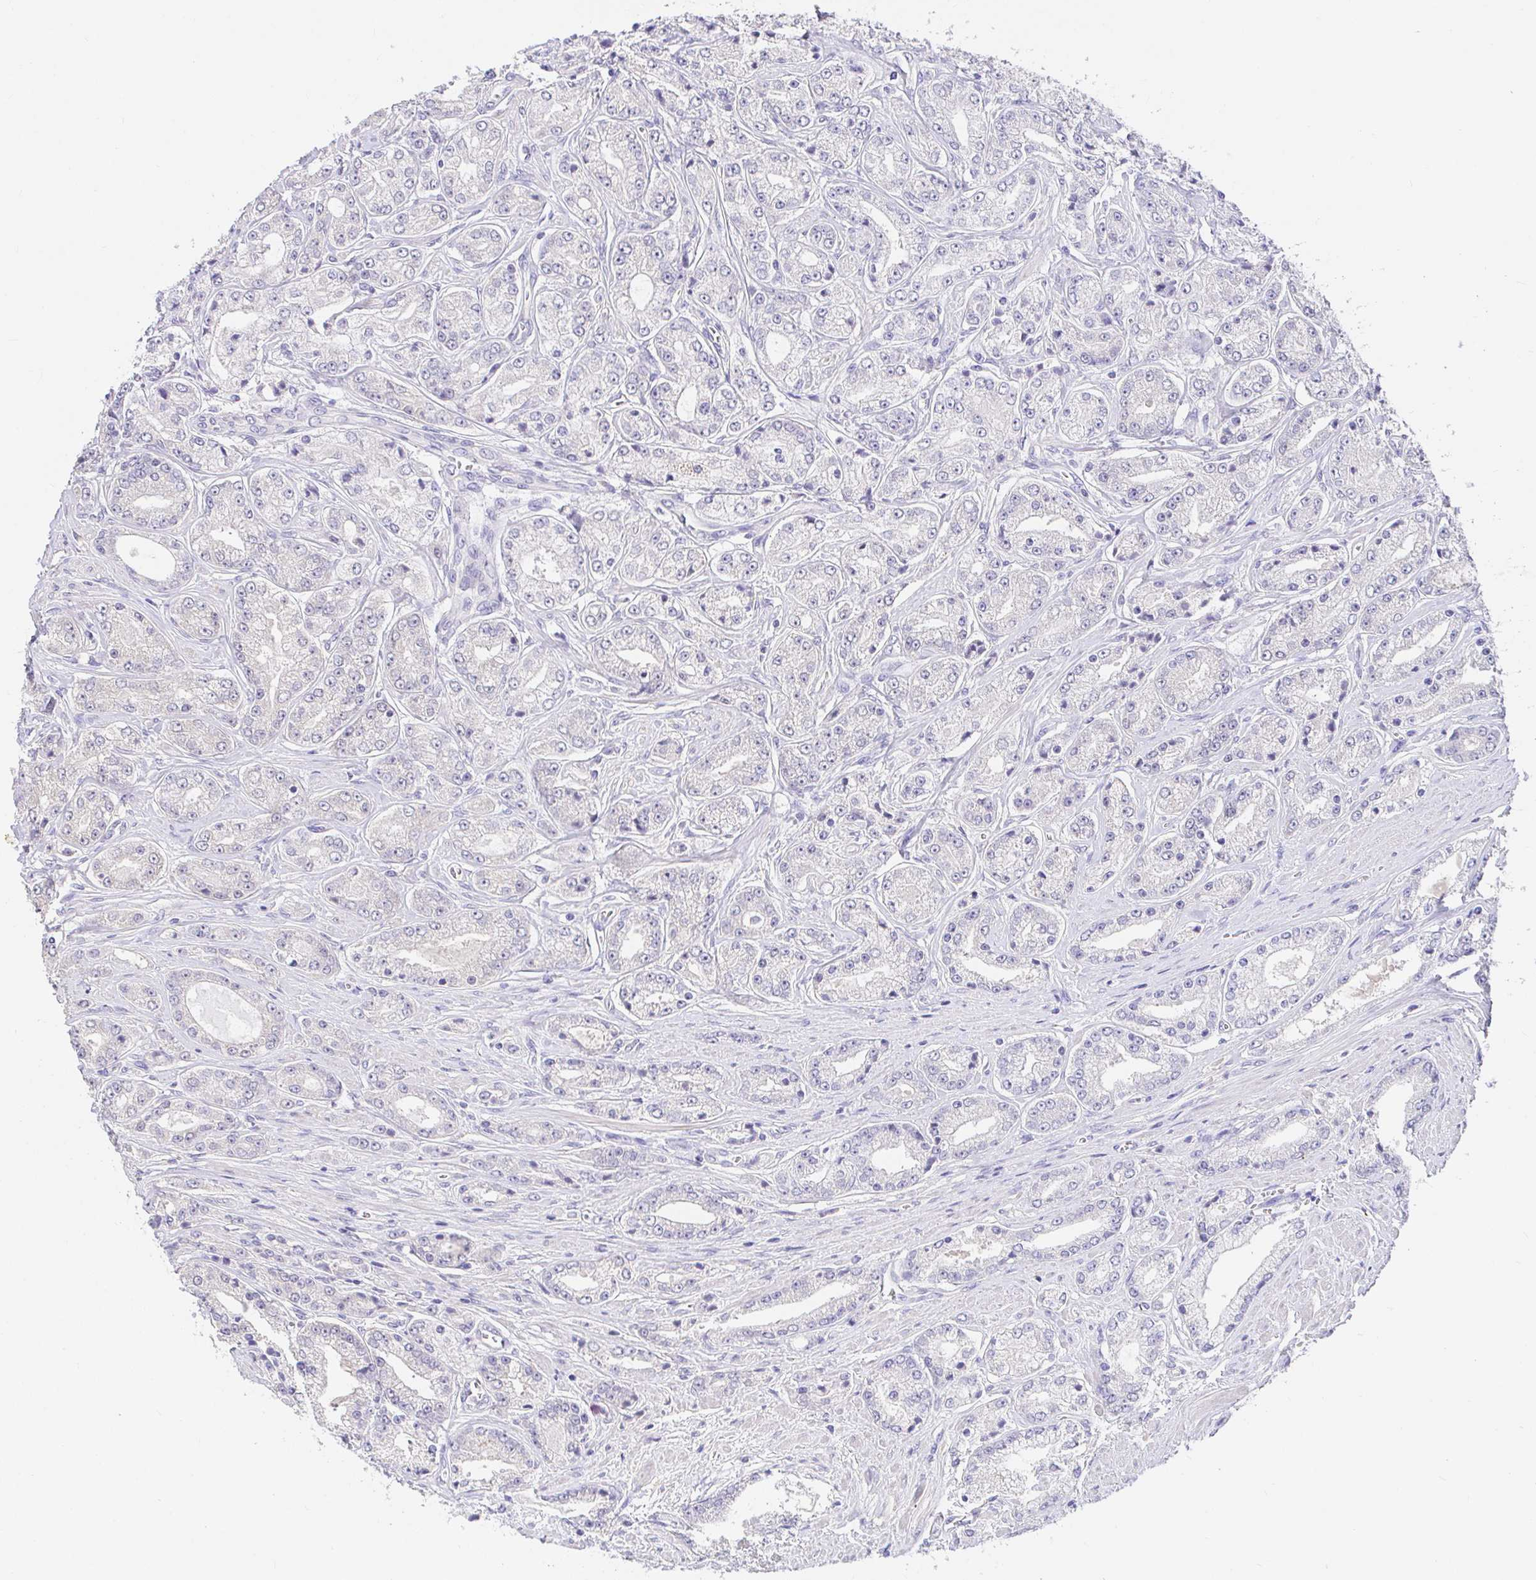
{"staining": {"intensity": "negative", "quantity": "none", "location": "none"}, "tissue": "prostate cancer", "cell_type": "Tumor cells", "image_type": "cancer", "snomed": [{"axis": "morphology", "description": "Adenocarcinoma, High grade"}, {"axis": "topography", "description": "Prostate"}], "caption": "A histopathology image of human prostate cancer (high-grade adenocarcinoma) is negative for staining in tumor cells.", "gene": "CDO1", "patient": {"sex": "male", "age": 66}}